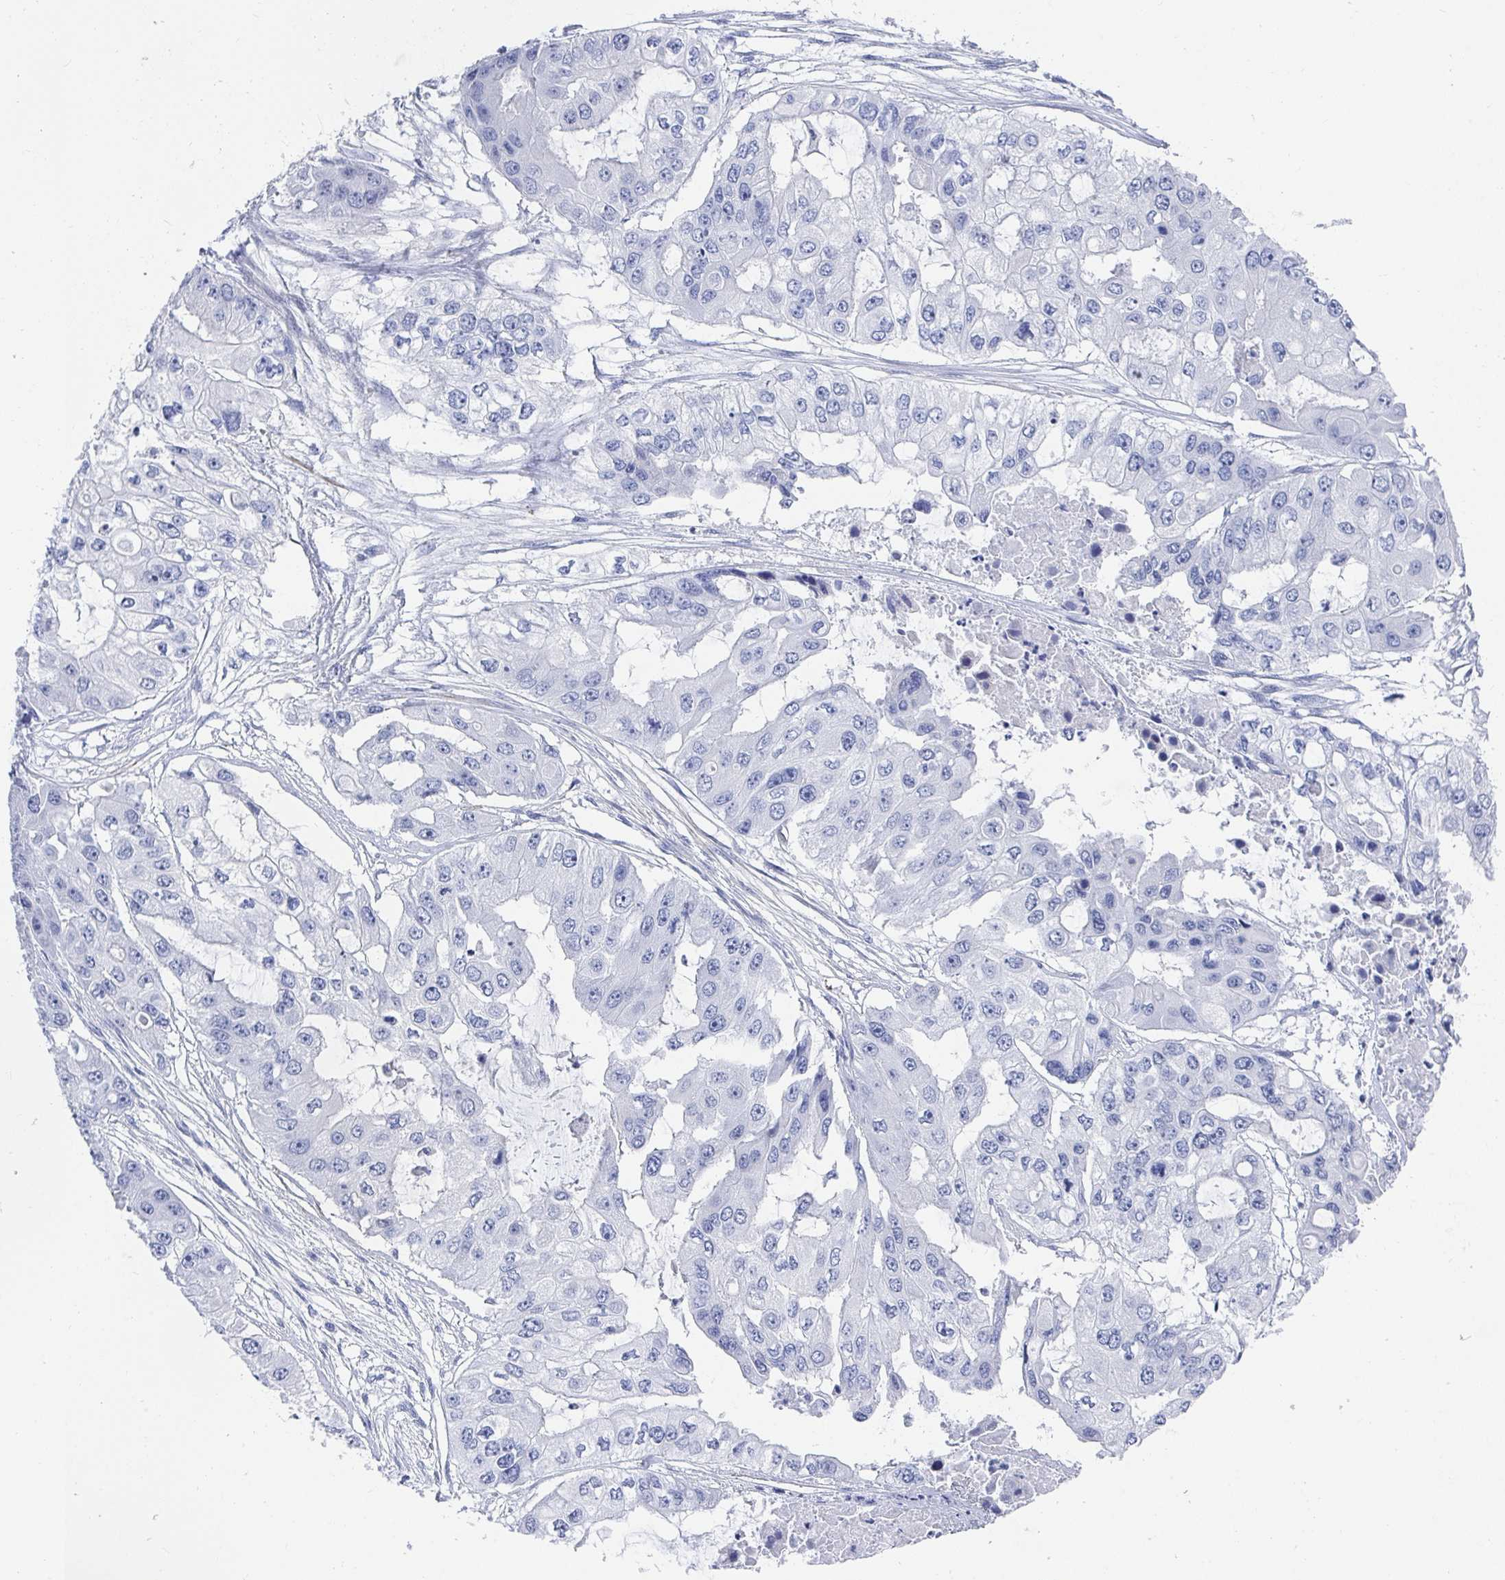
{"staining": {"intensity": "negative", "quantity": "none", "location": "none"}, "tissue": "ovarian cancer", "cell_type": "Tumor cells", "image_type": "cancer", "snomed": [{"axis": "morphology", "description": "Cystadenocarcinoma, serous, NOS"}, {"axis": "topography", "description": "Ovary"}], "caption": "IHC of human ovarian cancer (serous cystadenocarcinoma) displays no staining in tumor cells.", "gene": "ZFP82", "patient": {"sex": "female", "age": 56}}